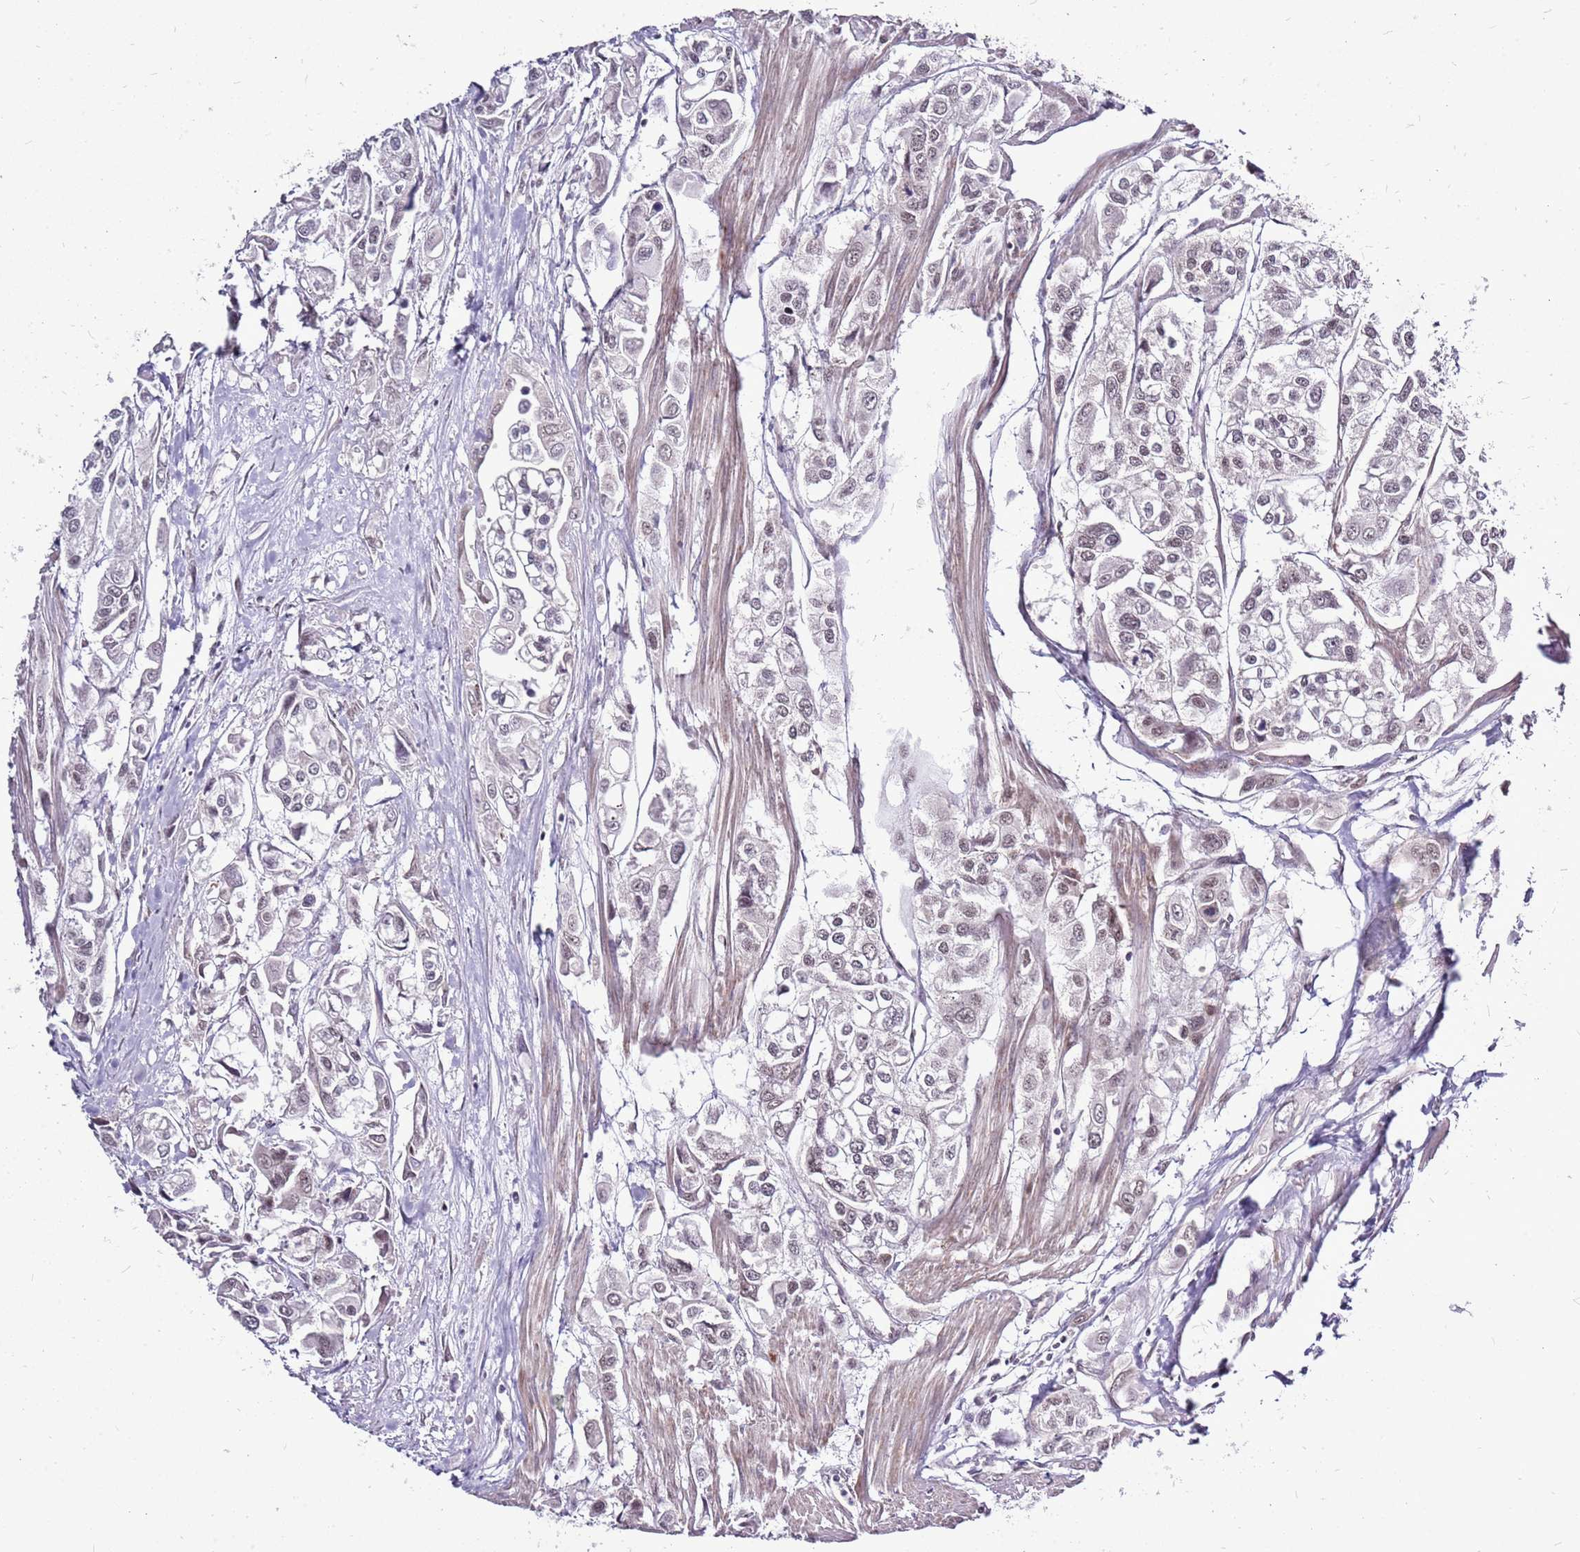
{"staining": {"intensity": "weak", "quantity": "<25%", "location": "nuclear"}, "tissue": "urothelial cancer", "cell_type": "Tumor cells", "image_type": "cancer", "snomed": [{"axis": "morphology", "description": "Urothelial carcinoma, High grade"}, {"axis": "topography", "description": "Urinary bladder"}], "caption": "DAB (3,3'-diaminobenzidine) immunohistochemical staining of human urothelial cancer demonstrates no significant staining in tumor cells.", "gene": "CCDC166", "patient": {"sex": "male", "age": 67}}